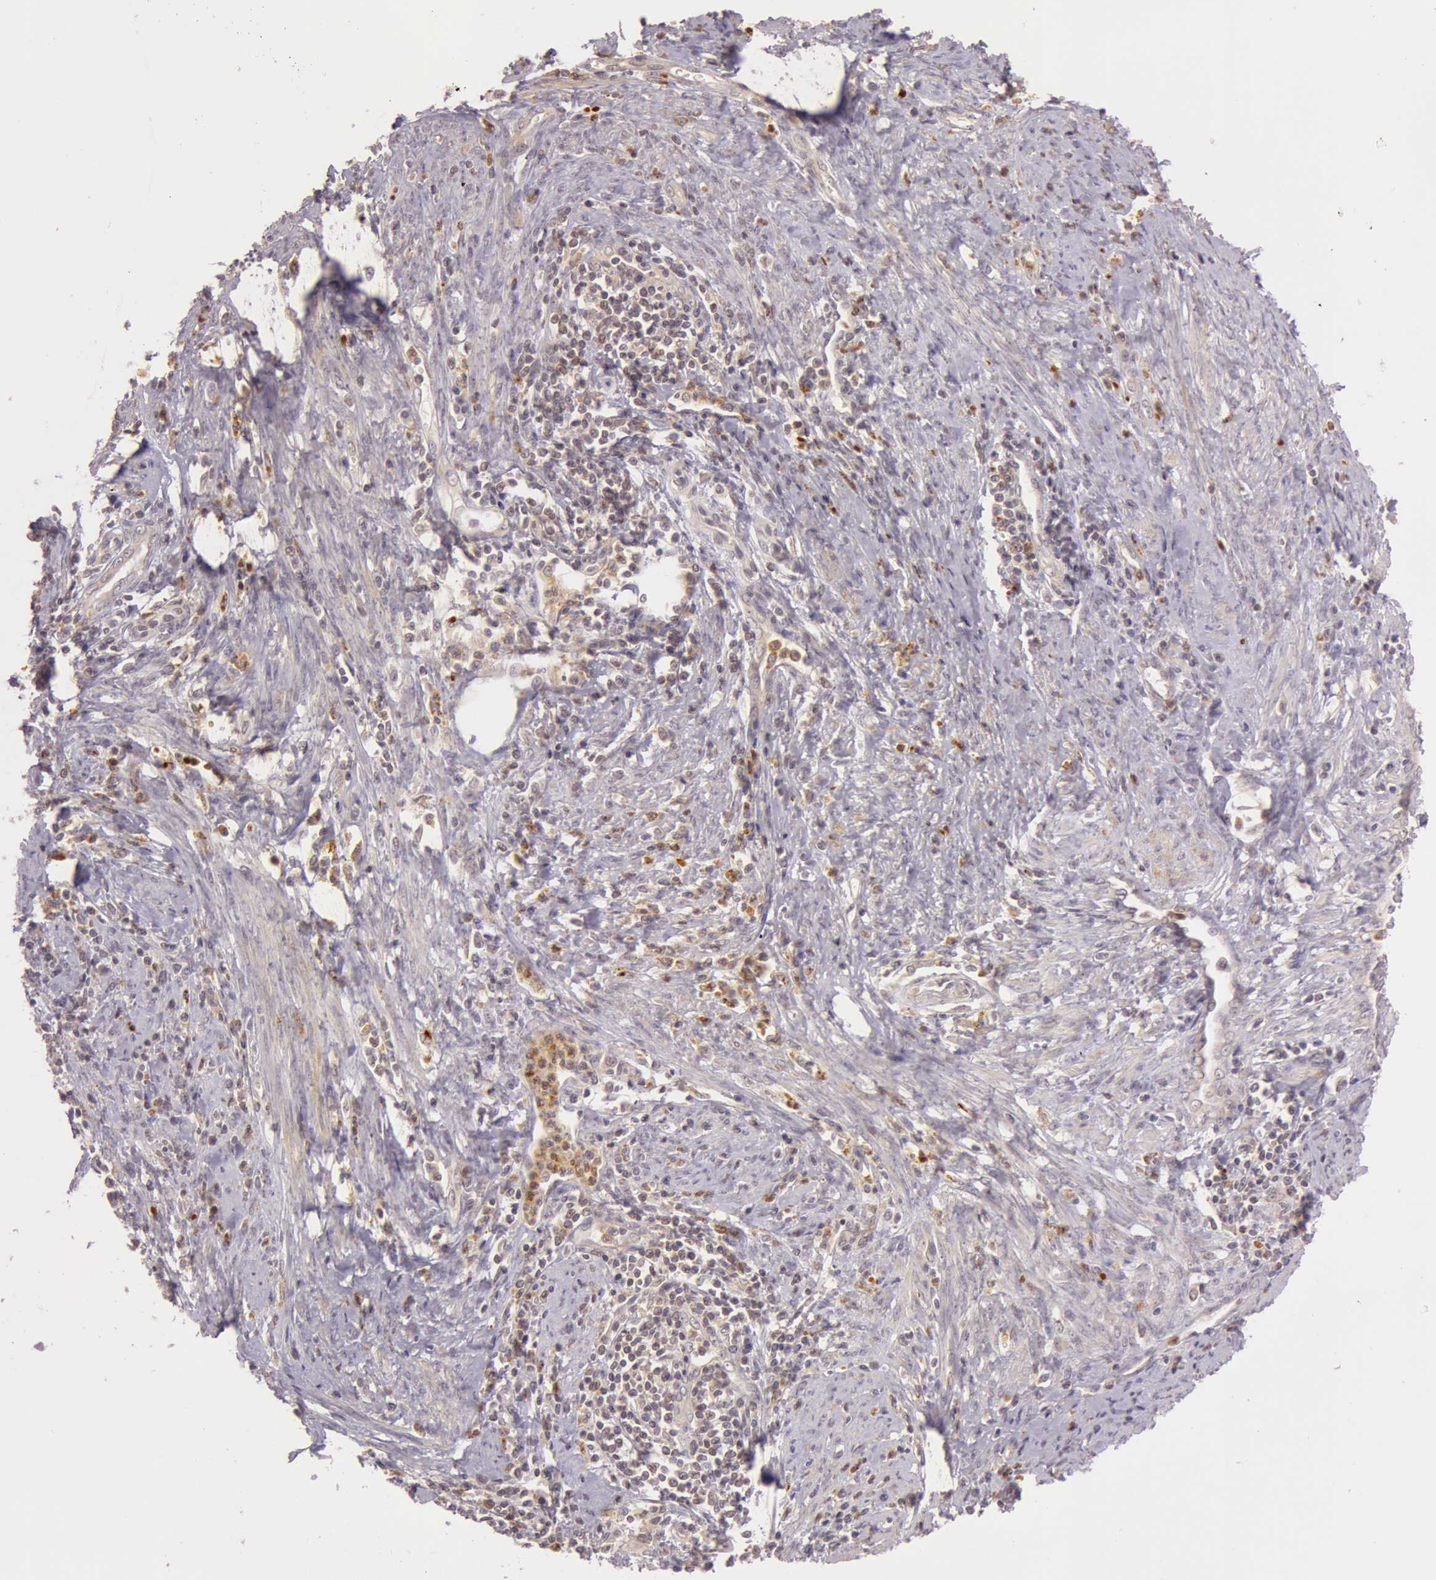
{"staining": {"intensity": "weak", "quantity": ">75%", "location": "cytoplasmic/membranous"}, "tissue": "cervical cancer", "cell_type": "Tumor cells", "image_type": "cancer", "snomed": [{"axis": "morphology", "description": "Normal tissue, NOS"}, {"axis": "morphology", "description": "Adenocarcinoma, NOS"}, {"axis": "topography", "description": "Cervix"}], "caption": "About >75% of tumor cells in cervical cancer (adenocarcinoma) exhibit weak cytoplasmic/membranous protein staining as visualized by brown immunohistochemical staining.", "gene": "ATG2B", "patient": {"sex": "female", "age": 34}}